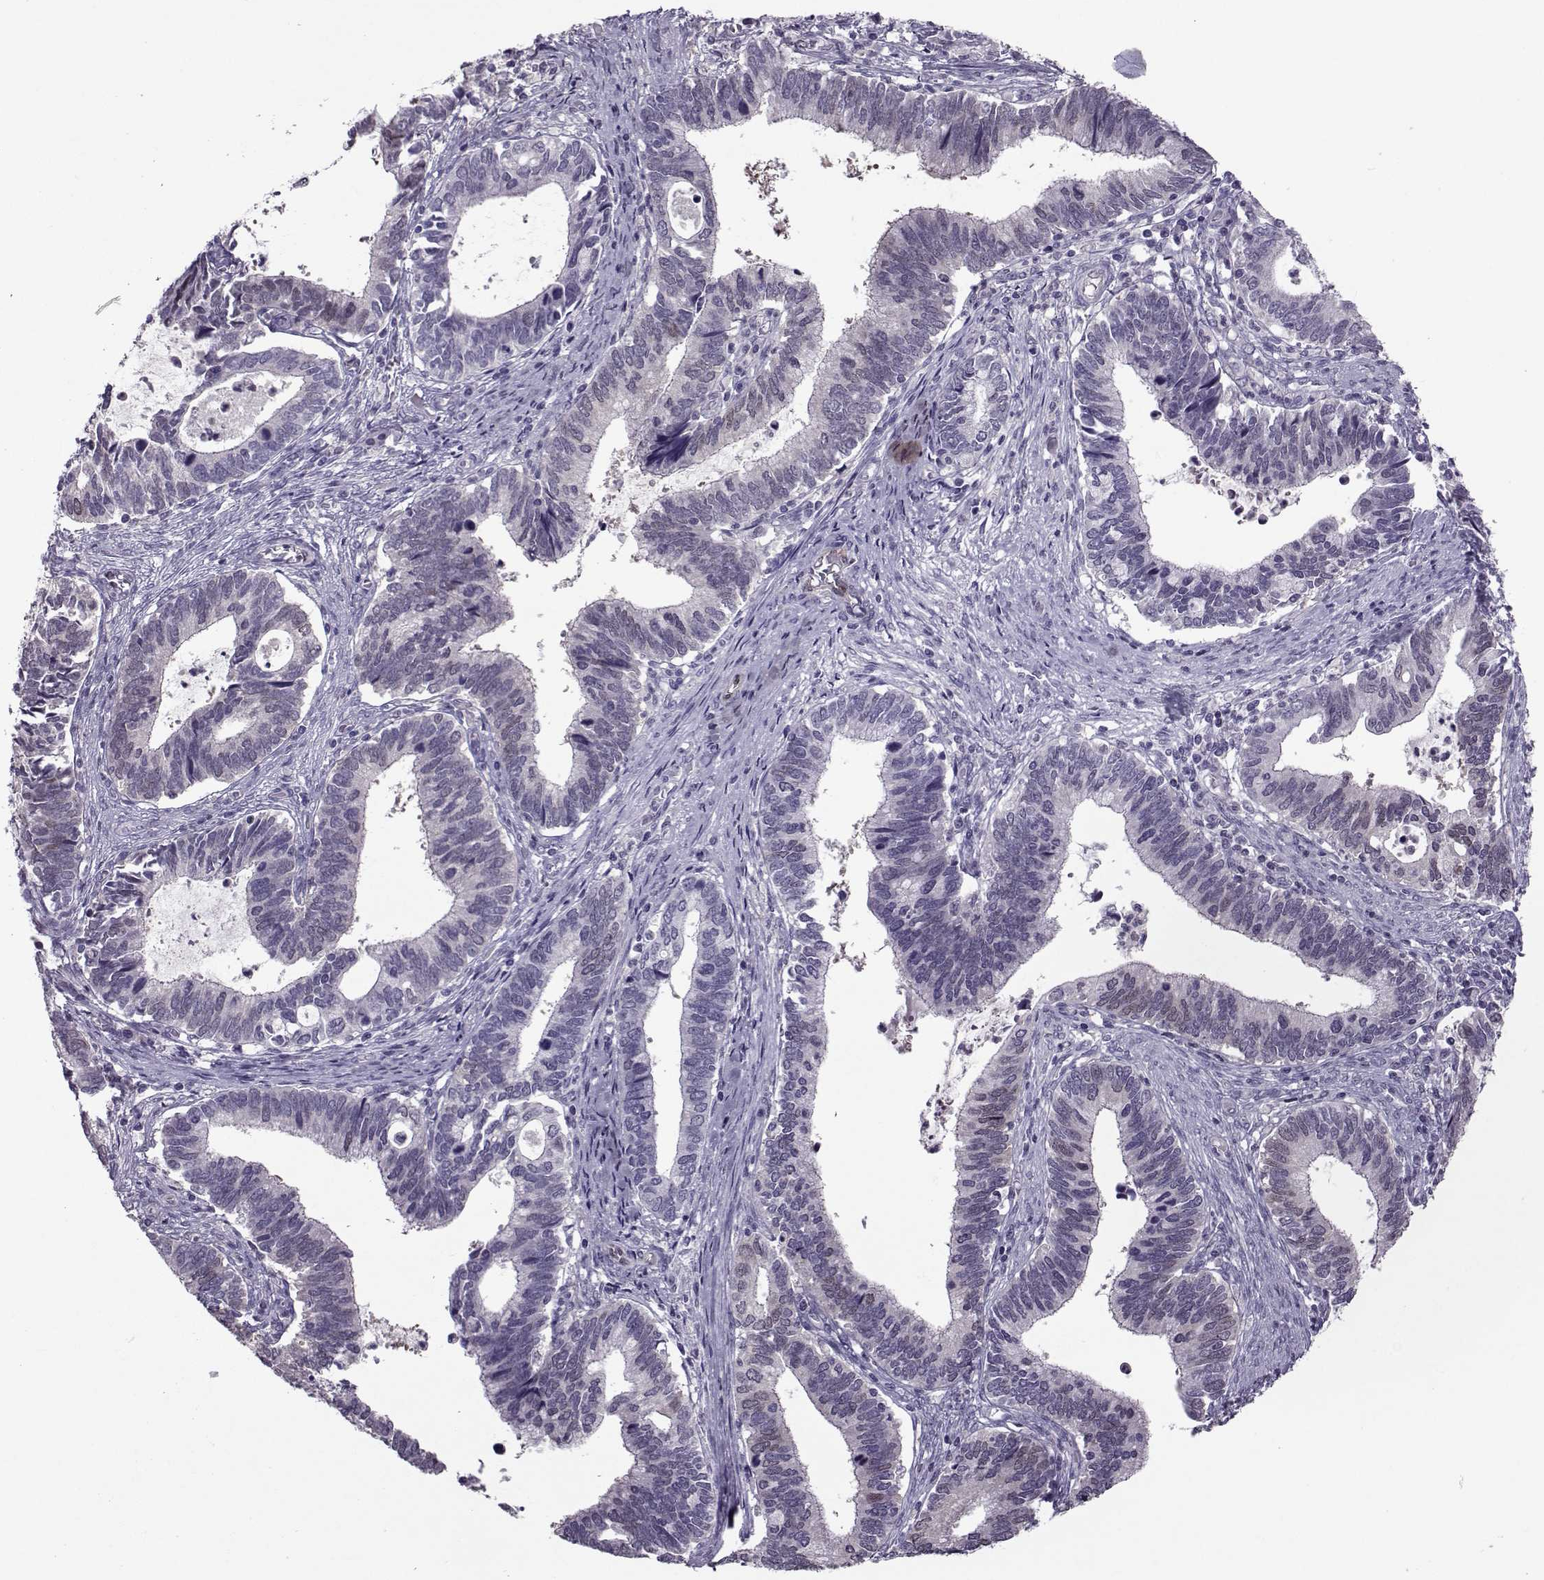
{"staining": {"intensity": "negative", "quantity": "none", "location": "none"}, "tissue": "cervical cancer", "cell_type": "Tumor cells", "image_type": "cancer", "snomed": [{"axis": "morphology", "description": "Adenocarcinoma, NOS"}, {"axis": "topography", "description": "Cervix"}], "caption": "Tumor cells are negative for protein expression in human cervical cancer (adenocarcinoma).", "gene": "ASRGL1", "patient": {"sex": "female", "age": 42}}